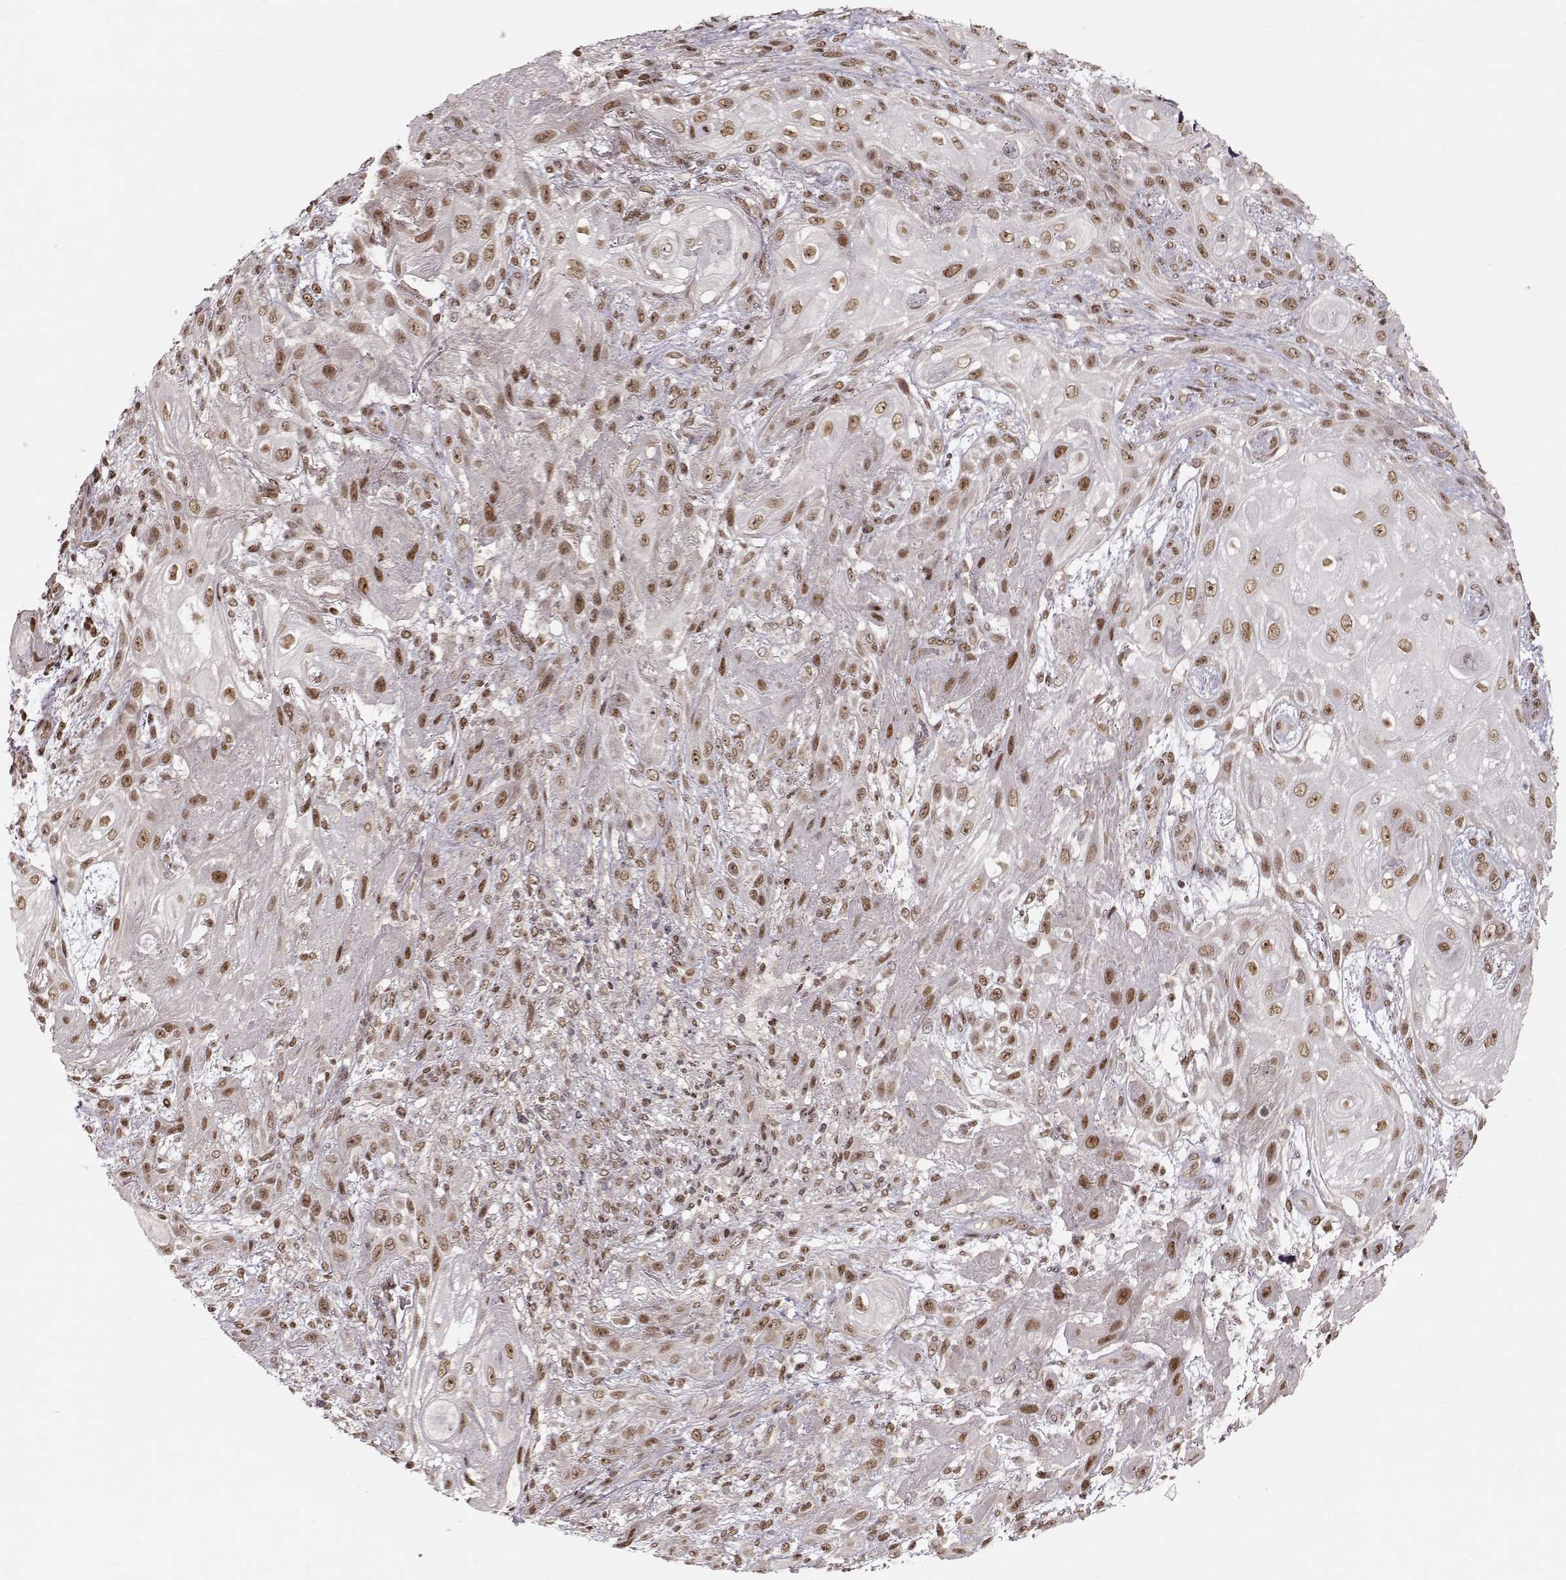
{"staining": {"intensity": "moderate", "quantity": ">75%", "location": "nuclear"}, "tissue": "skin cancer", "cell_type": "Tumor cells", "image_type": "cancer", "snomed": [{"axis": "morphology", "description": "Squamous cell carcinoma, NOS"}, {"axis": "topography", "description": "Skin"}], "caption": "Skin cancer (squamous cell carcinoma) tissue reveals moderate nuclear staining in approximately >75% of tumor cells (DAB (3,3'-diaminobenzidine) IHC, brown staining for protein, blue staining for nuclei).", "gene": "RAI1", "patient": {"sex": "male", "age": 62}}